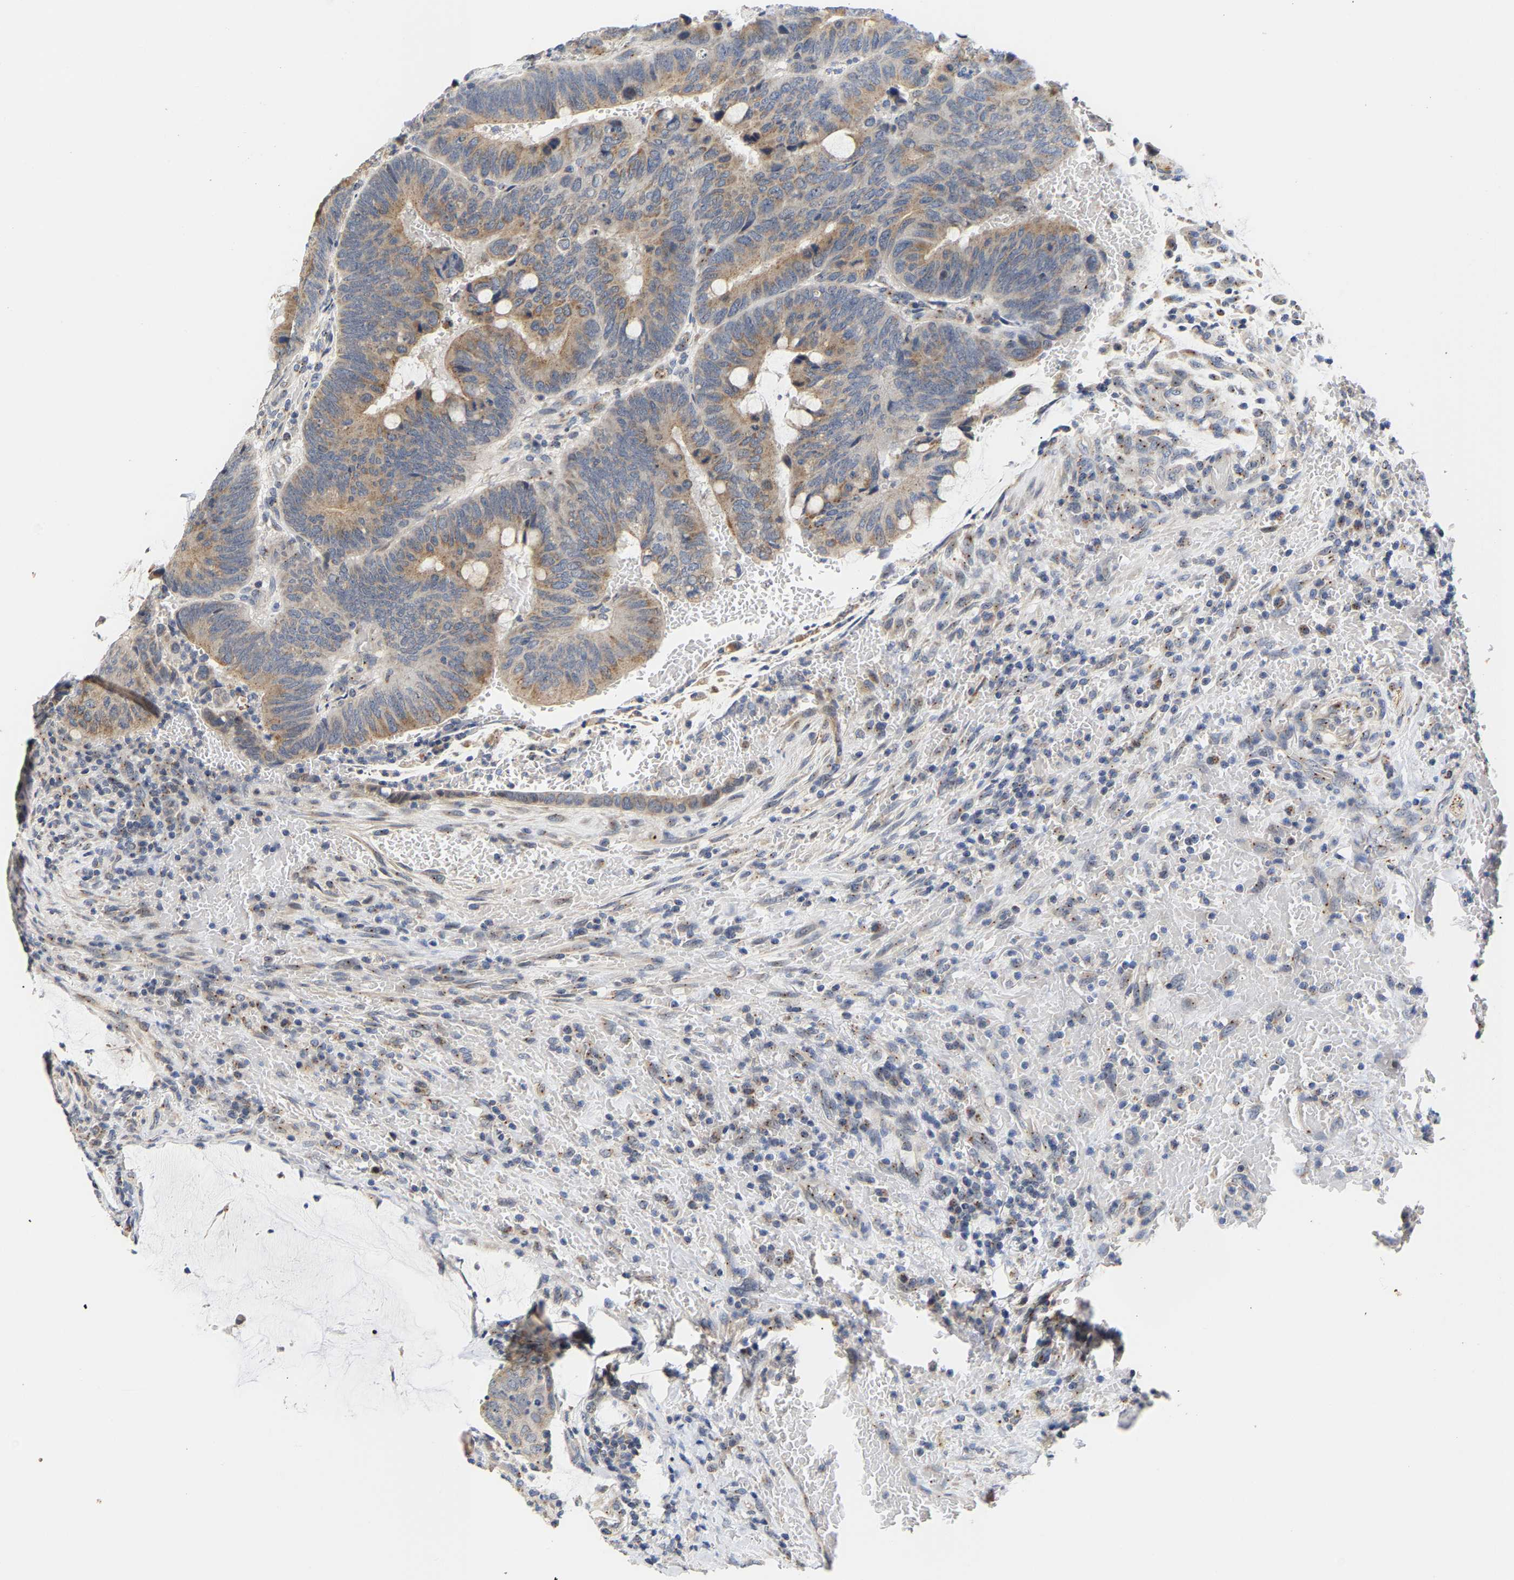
{"staining": {"intensity": "weak", "quantity": ">75%", "location": "cytoplasmic/membranous"}, "tissue": "colorectal cancer", "cell_type": "Tumor cells", "image_type": "cancer", "snomed": [{"axis": "morphology", "description": "Normal tissue, NOS"}, {"axis": "morphology", "description": "Adenocarcinoma, NOS"}, {"axis": "topography", "description": "Rectum"}, {"axis": "topography", "description": "Peripheral nerve tissue"}], "caption": "An image of human colorectal adenocarcinoma stained for a protein demonstrates weak cytoplasmic/membranous brown staining in tumor cells. (brown staining indicates protein expression, while blue staining denotes nuclei).", "gene": "PCNT", "patient": {"sex": "male", "age": 92}}